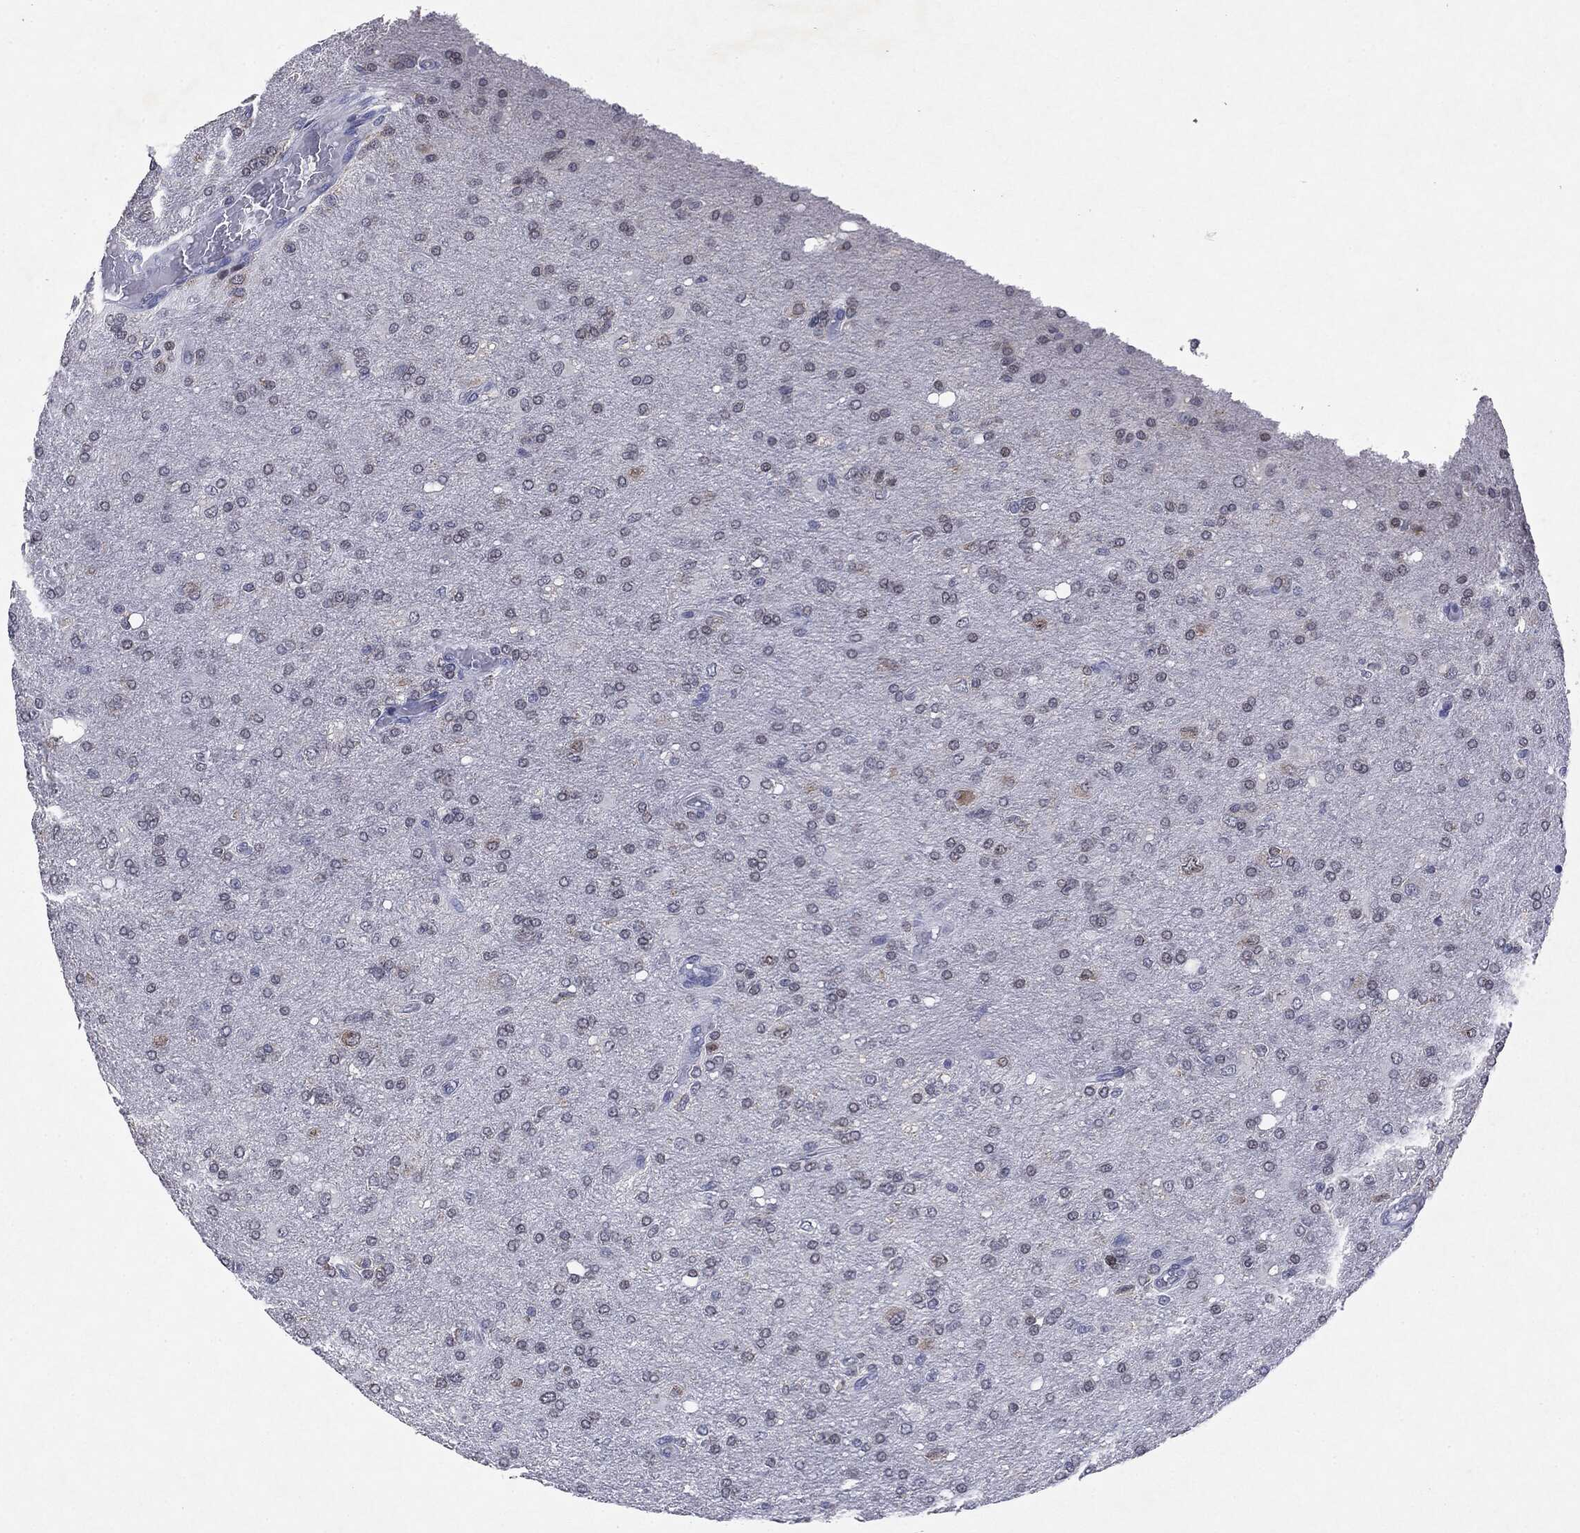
{"staining": {"intensity": "negative", "quantity": "none", "location": "none"}, "tissue": "glioma", "cell_type": "Tumor cells", "image_type": "cancer", "snomed": [{"axis": "morphology", "description": "Glioma, malignant, High grade"}, {"axis": "topography", "description": "Cerebral cortex"}], "caption": "Immunohistochemistry of human glioma displays no positivity in tumor cells. Brightfield microscopy of immunohistochemistry (IHC) stained with DAB (brown) and hematoxylin (blue), captured at high magnification.", "gene": "KIF2C", "patient": {"sex": "male", "age": 70}}